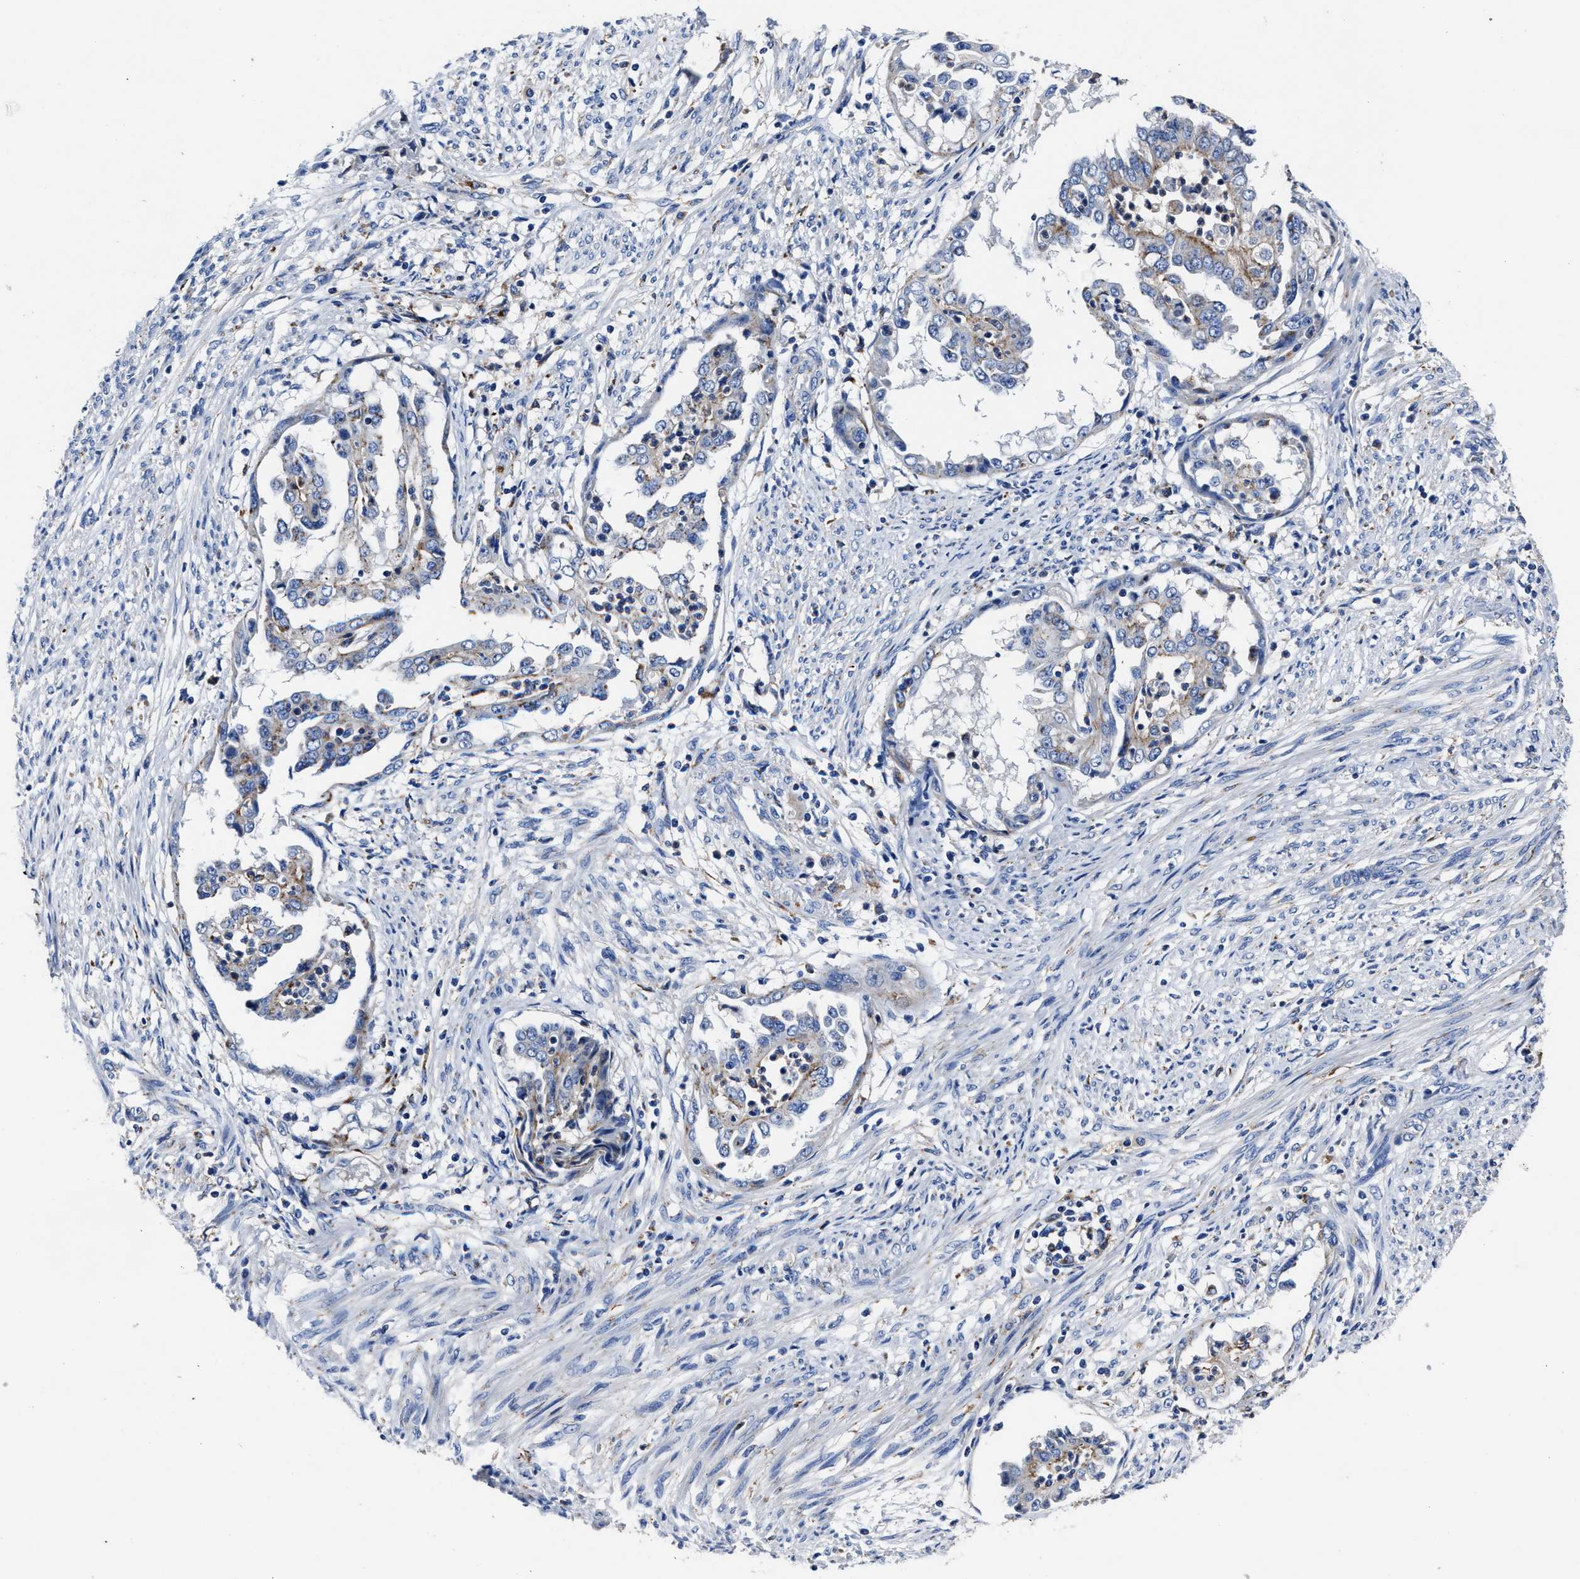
{"staining": {"intensity": "weak", "quantity": "<25%", "location": "cytoplasmic/membranous"}, "tissue": "endometrial cancer", "cell_type": "Tumor cells", "image_type": "cancer", "snomed": [{"axis": "morphology", "description": "Adenocarcinoma, NOS"}, {"axis": "topography", "description": "Endometrium"}], "caption": "The immunohistochemistry photomicrograph has no significant staining in tumor cells of adenocarcinoma (endometrial) tissue.", "gene": "LAMTOR4", "patient": {"sex": "female", "age": 85}}